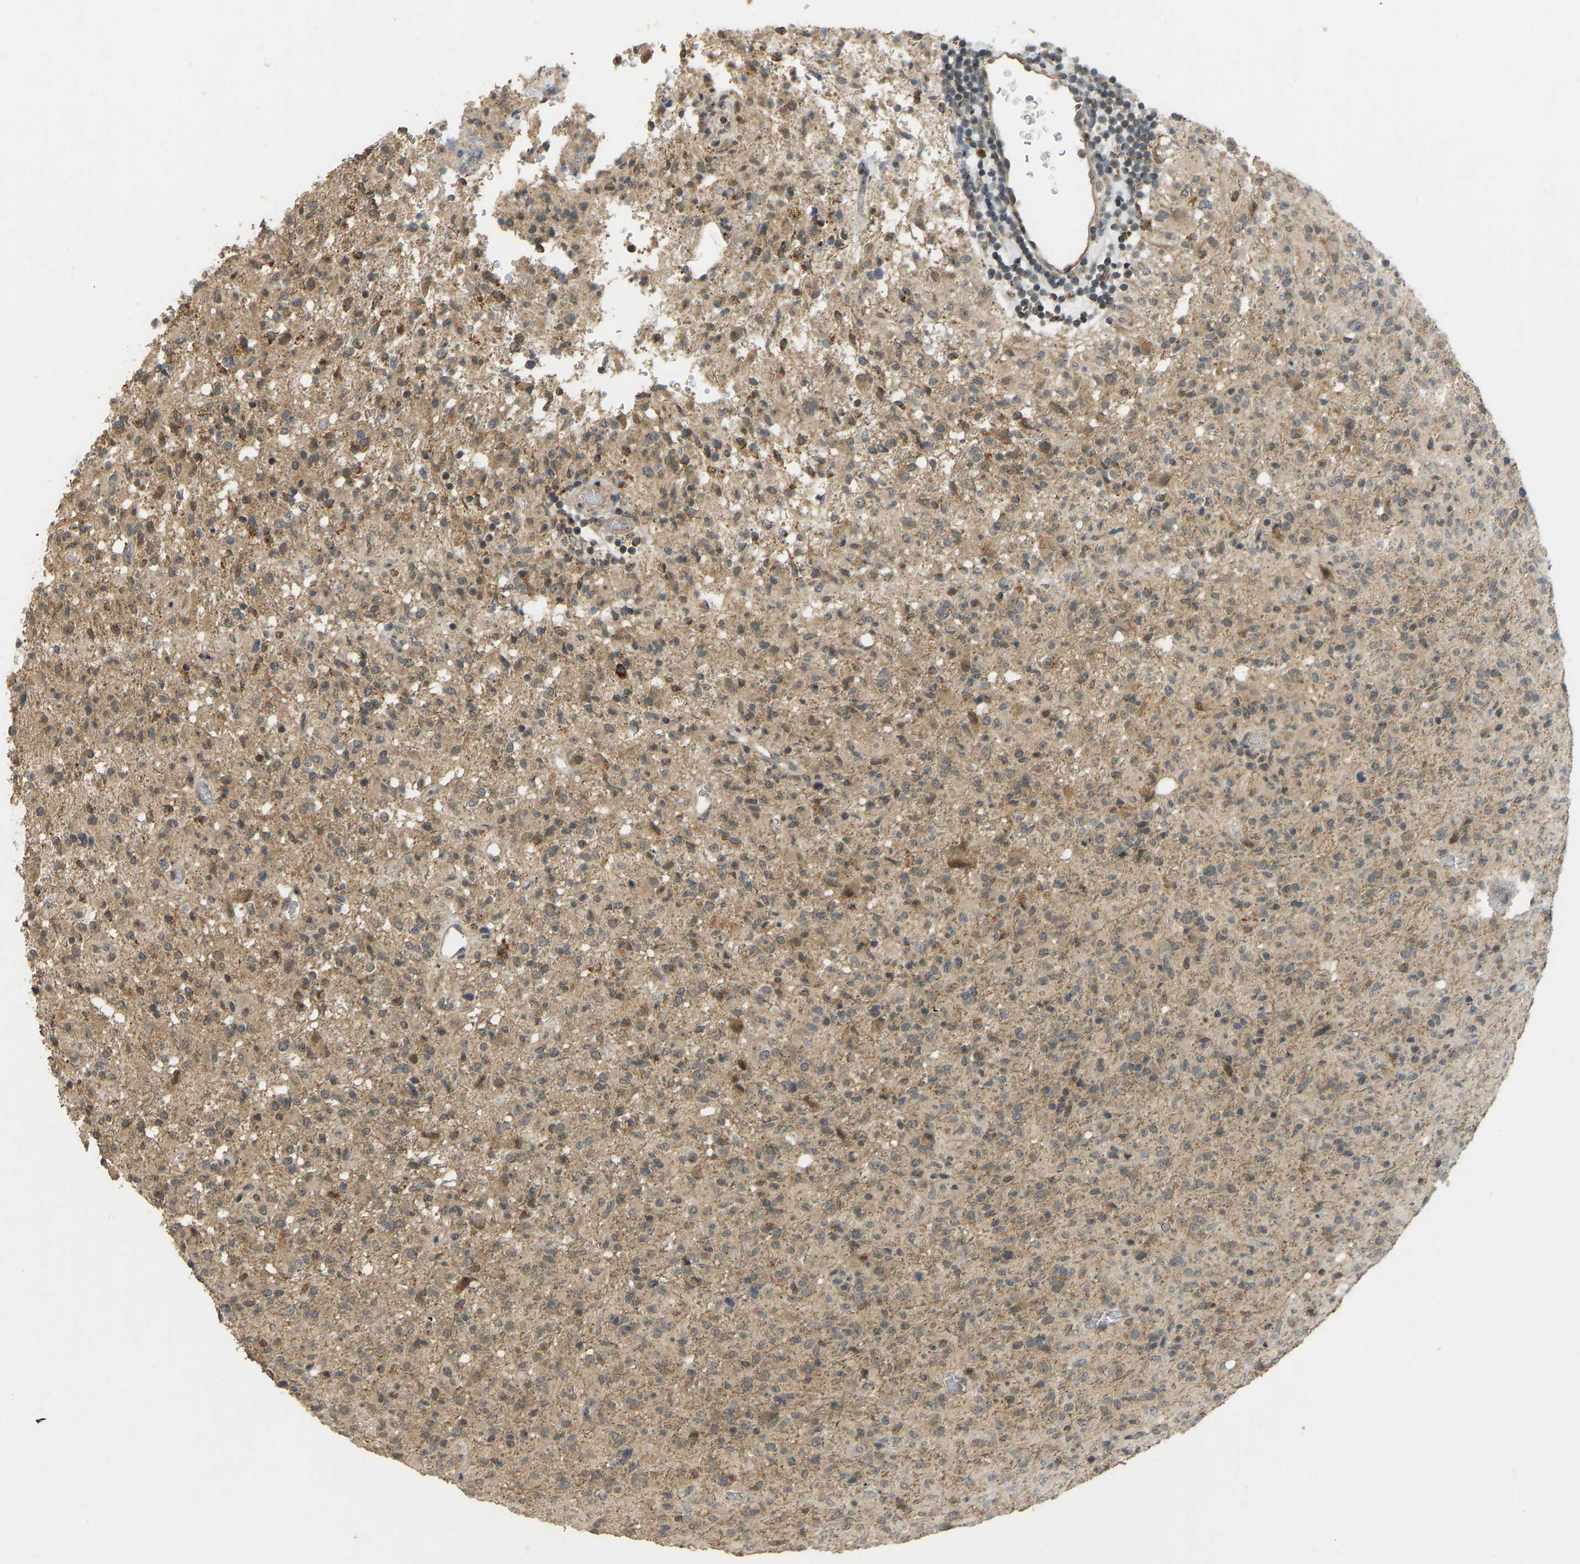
{"staining": {"intensity": "moderate", "quantity": ">75%", "location": "cytoplasmic/membranous"}, "tissue": "glioma", "cell_type": "Tumor cells", "image_type": "cancer", "snomed": [{"axis": "morphology", "description": "Glioma, malignant, High grade"}, {"axis": "topography", "description": "Brain"}], "caption": "The image reveals a brown stain indicating the presence of a protein in the cytoplasmic/membranous of tumor cells in glioma.", "gene": "ACADS", "patient": {"sex": "female", "age": 57}}